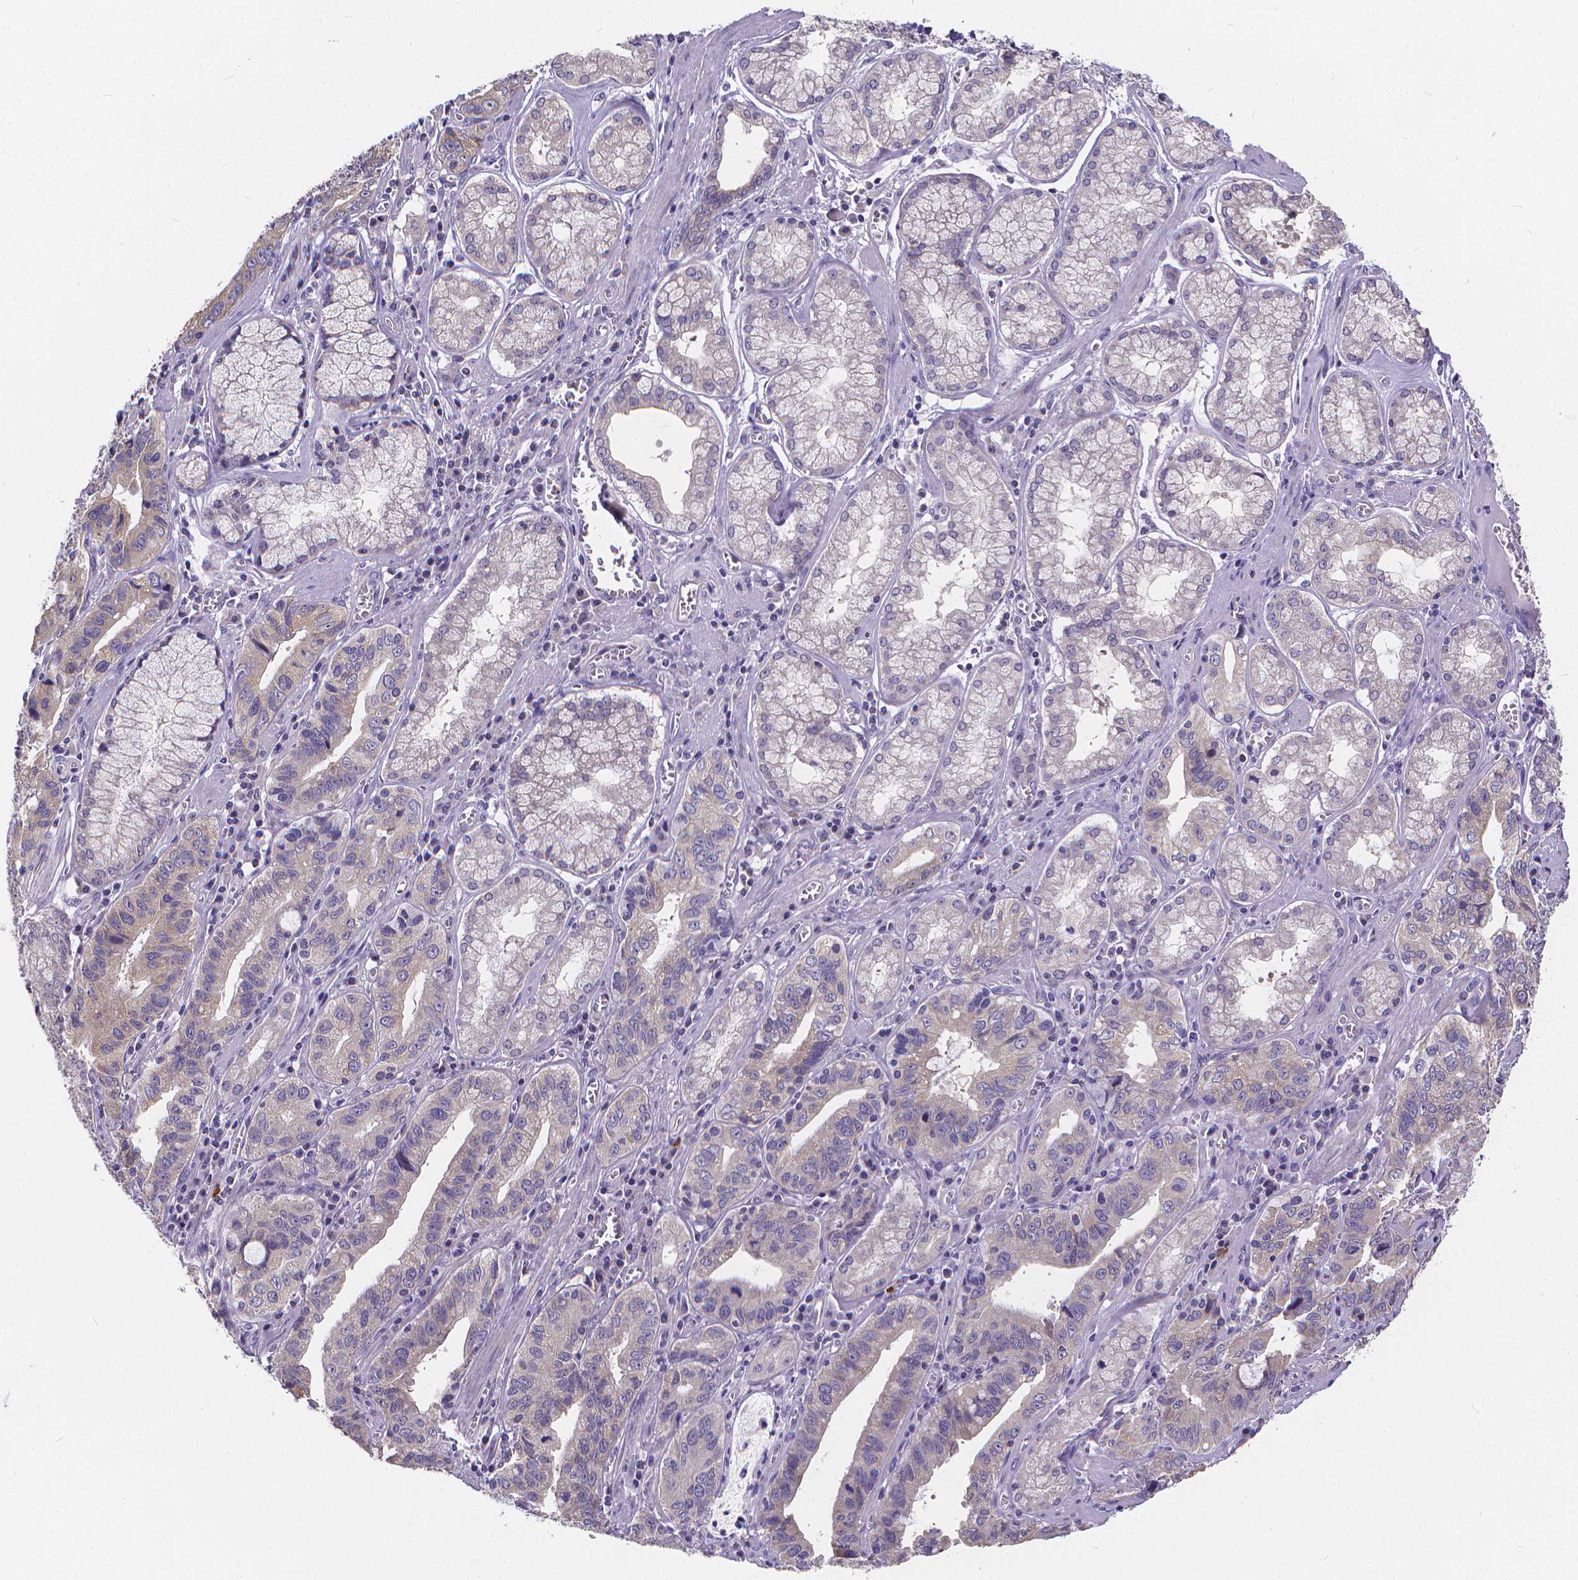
{"staining": {"intensity": "negative", "quantity": "none", "location": "none"}, "tissue": "stomach cancer", "cell_type": "Tumor cells", "image_type": "cancer", "snomed": [{"axis": "morphology", "description": "Adenocarcinoma, NOS"}, {"axis": "topography", "description": "Stomach, lower"}], "caption": "An image of stomach cancer stained for a protein reveals no brown staining in tumor cells.", "gene": "GLRB", "patient": {"sex": "female", "age": 76}}